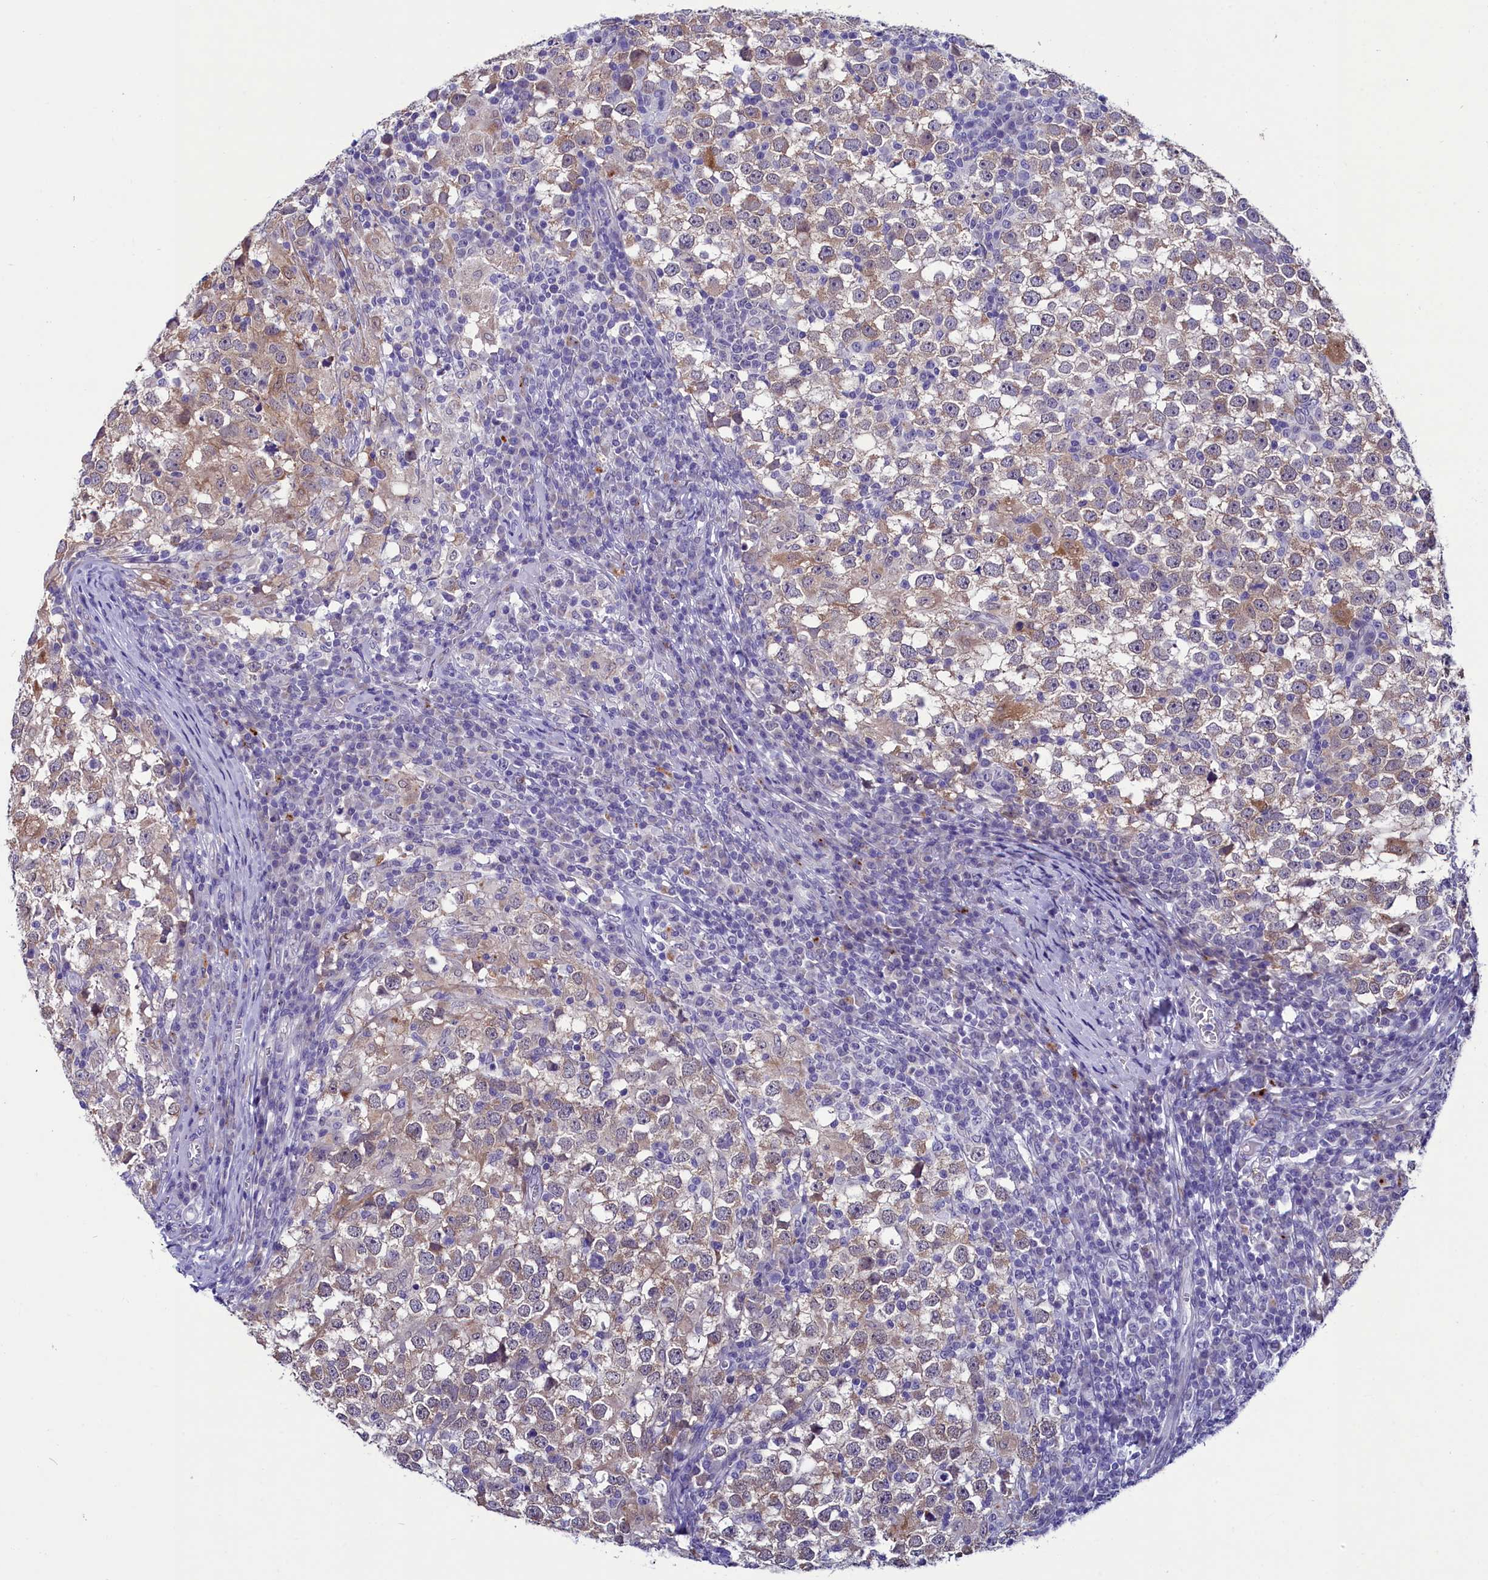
{"staining": {"intensity": "weak", "quantity": "25%-75%", "location": "cytoplasmic/membranous,nuclear"}, "tissue": "testis cancer", "cell_type": "Tumor cells", "image_type": "cancer", "snomed": [{"axis": "morphology", "description": "Seminoma, NOS"}, {"axis": "topography", "description": "Testis"}], "caption": "About 25%-75% of tumor cells in testis seminoma display weak cytoplasmic/membranous and nuclear protein staining as visualized by brown immunohistochemical staining.", "gene": "SCD5", "patient": {"sex": "male", "age": 65}}